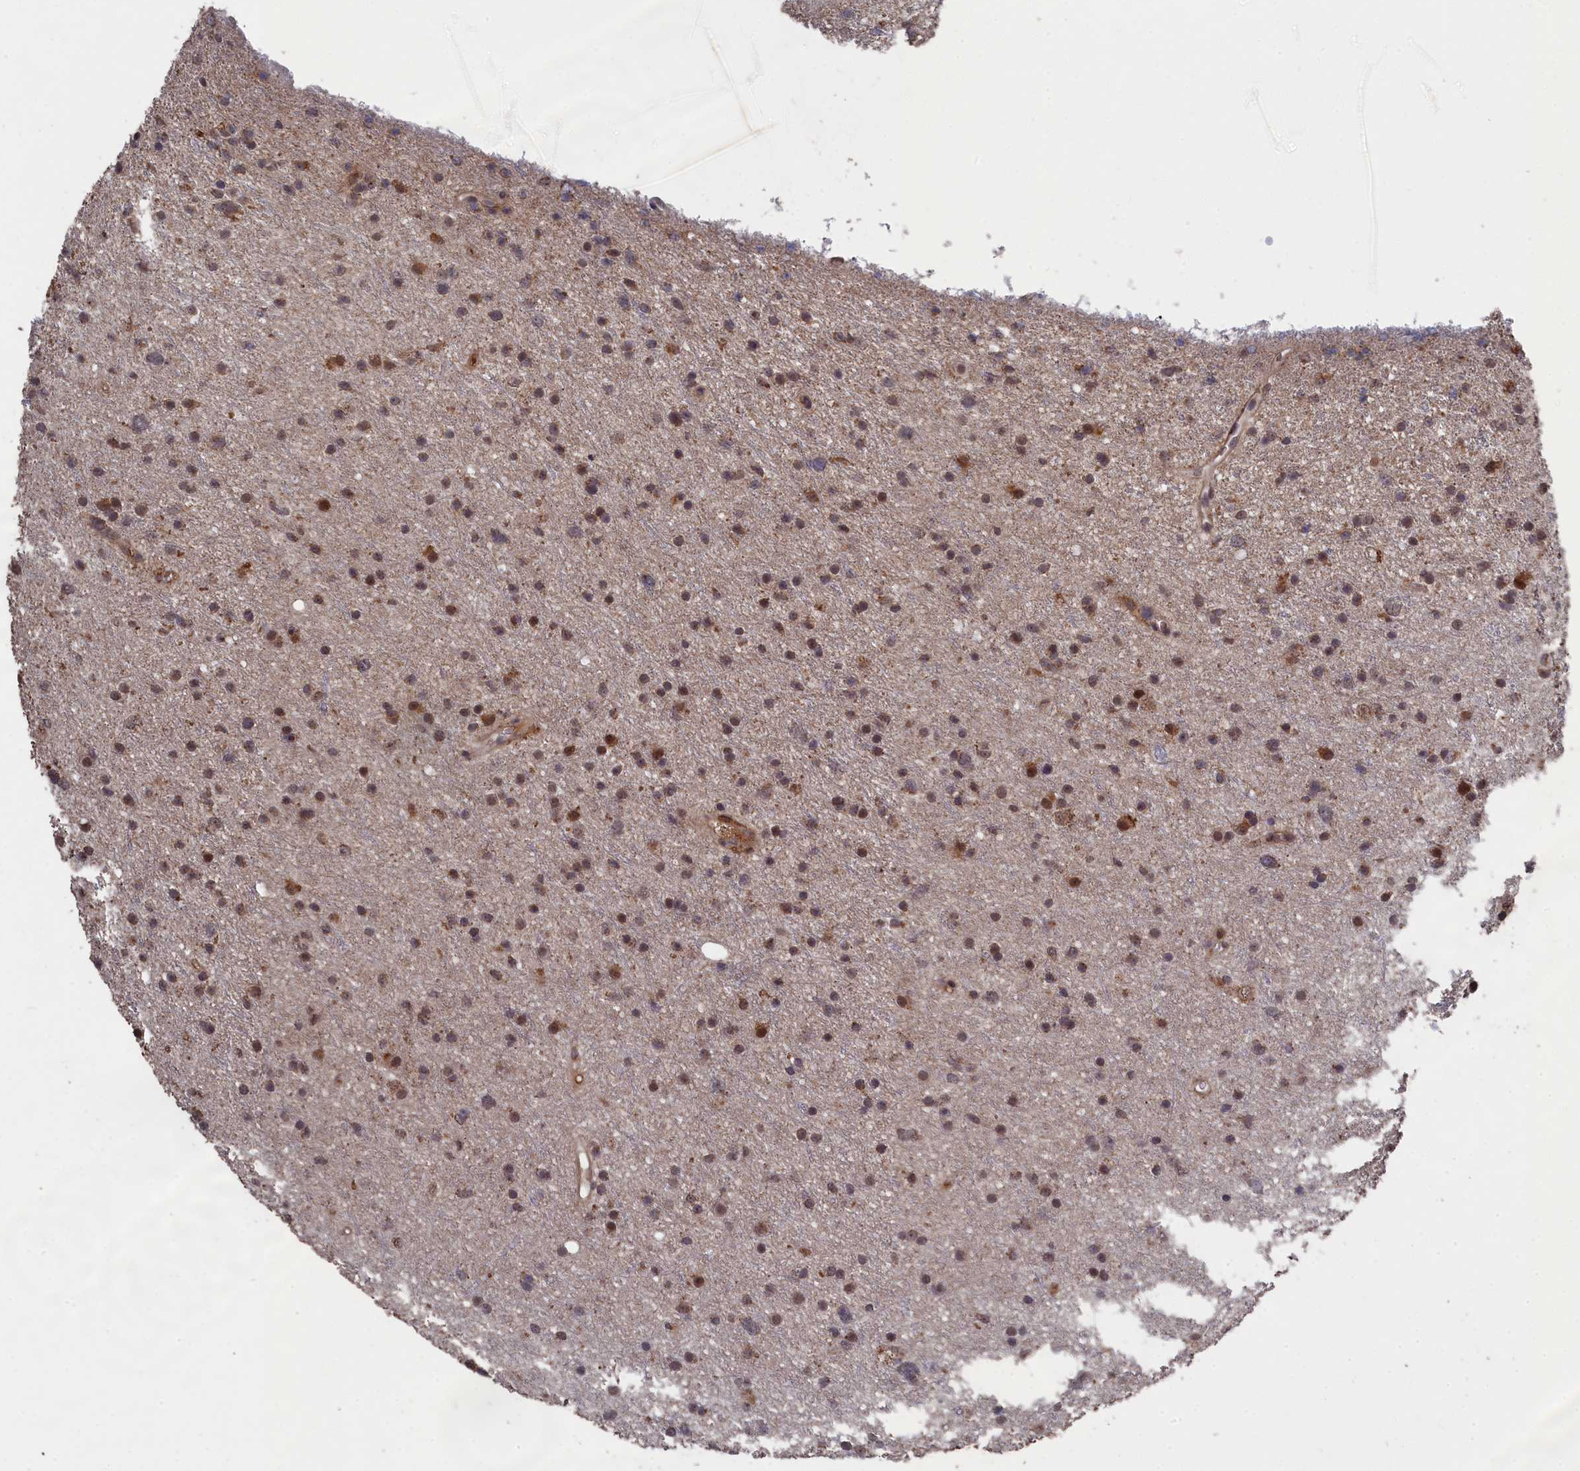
{"staining": {"intensity": "moderate", "quantity": ">75%", "location": "nuclear"}, "tissue": "glioma", "cell_type": "Tumor cells", "image_type": "cancer", "snomed": [{"axis": "morphology", "description": "Glioma, malignant, Low grade"}, {"axis": "topography", "description": "Cerebral cortex"}], "caption": "Glioma stained with IHC displays moderate nuclear positivity in about >75% of tumor cells.", "gene": "CEACAM21", "patient": {"sex": "female", "age": 39}}